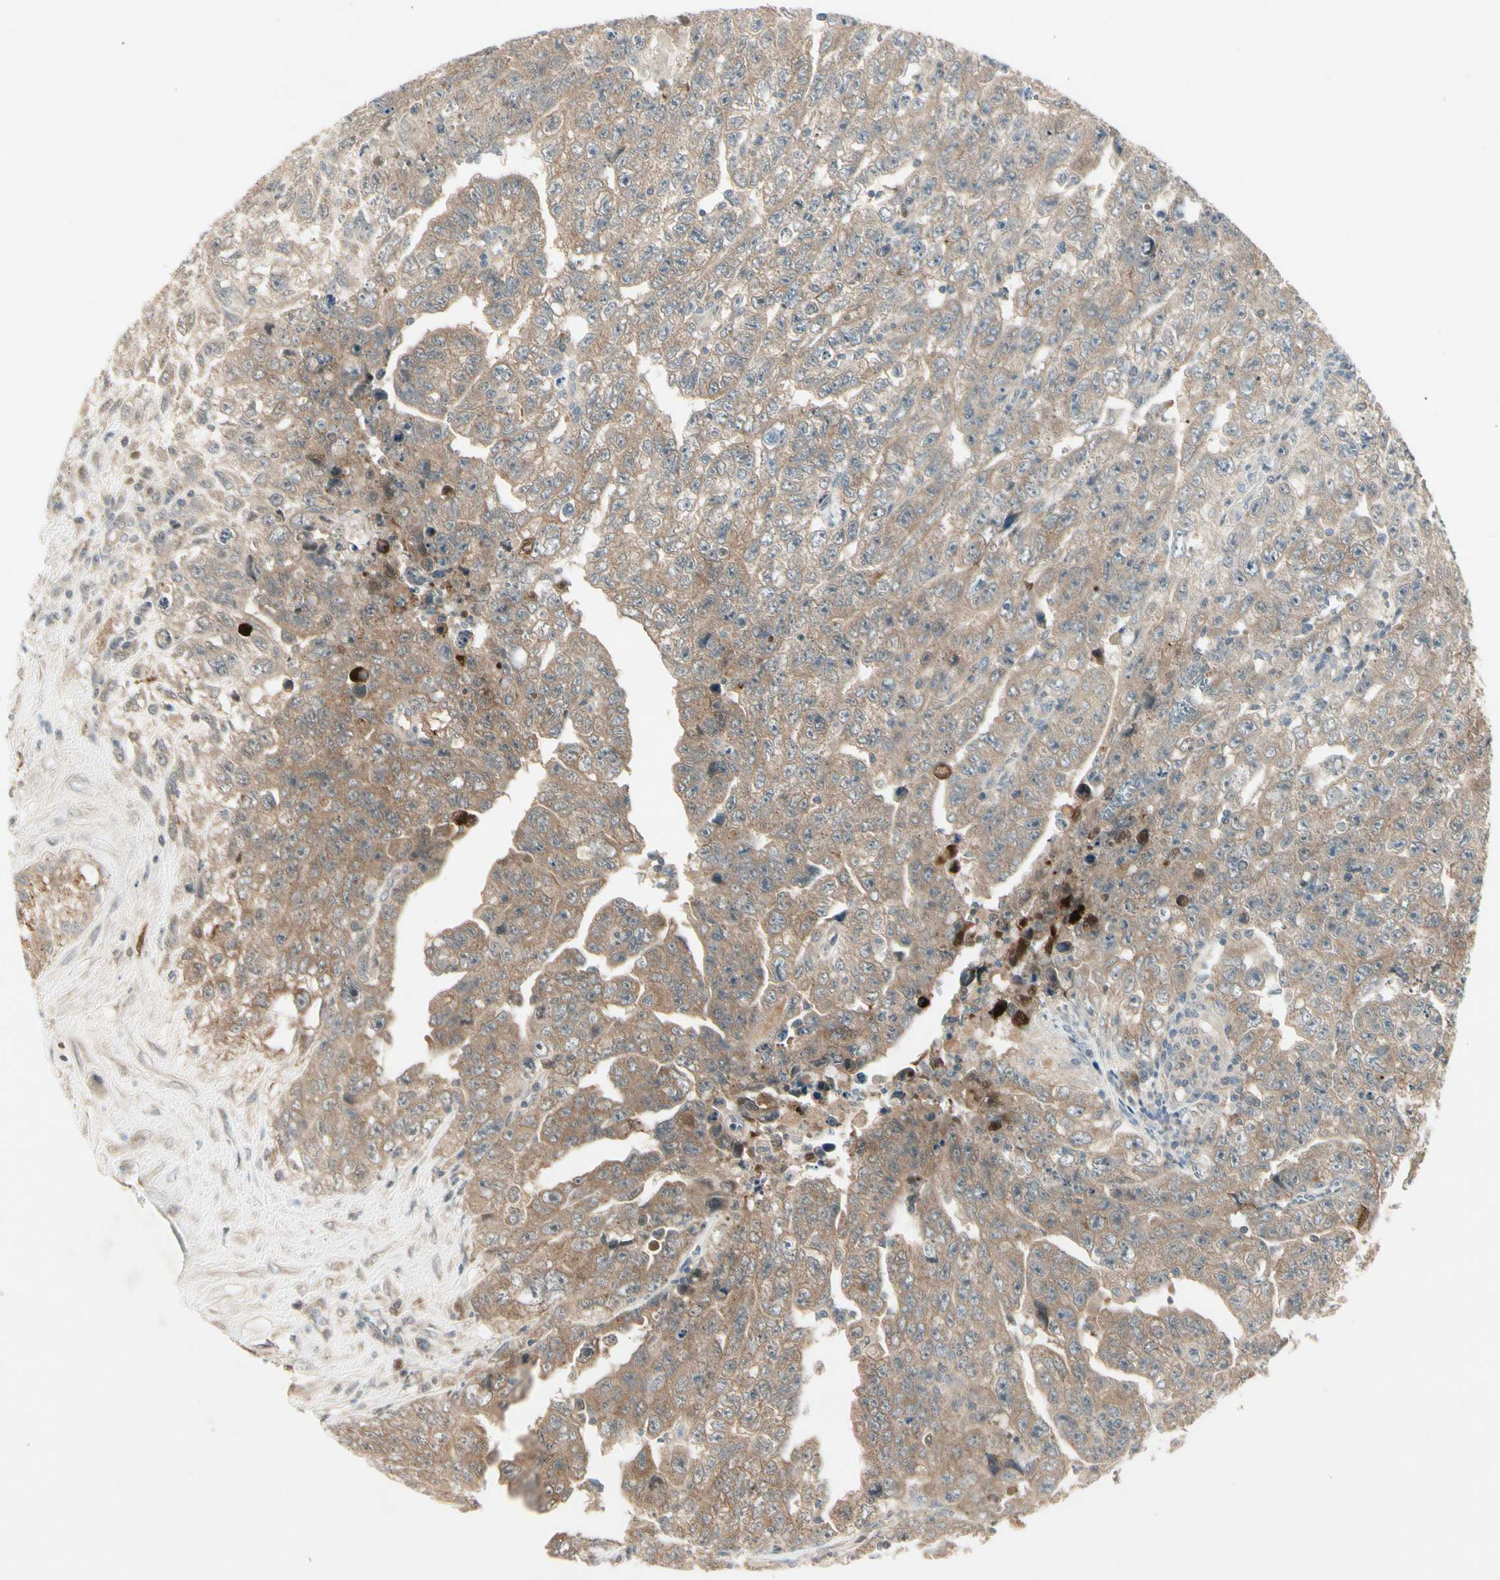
{"staining": {"intensity": "moderate", "quantity": ">75%", "location": "cytoplasmic/membranous"}, "tissue": "testis cancer", "cell_type": "Tumor cells", "image_type": "cancer", "snomed": [{"axis": "morphology", "description": "Carcinoma, Embryonal, NOS"}, {"axis": "topography", "description": "Testis"}], "caption": "Testis cancer tissue demonstrates moderate cytoplasmic/membranous expression in about >75% of tumor cells, visualized by immunohistochemistry.", "gene": "FHDC1", "patient": {"sex": "male", "age": 28}}